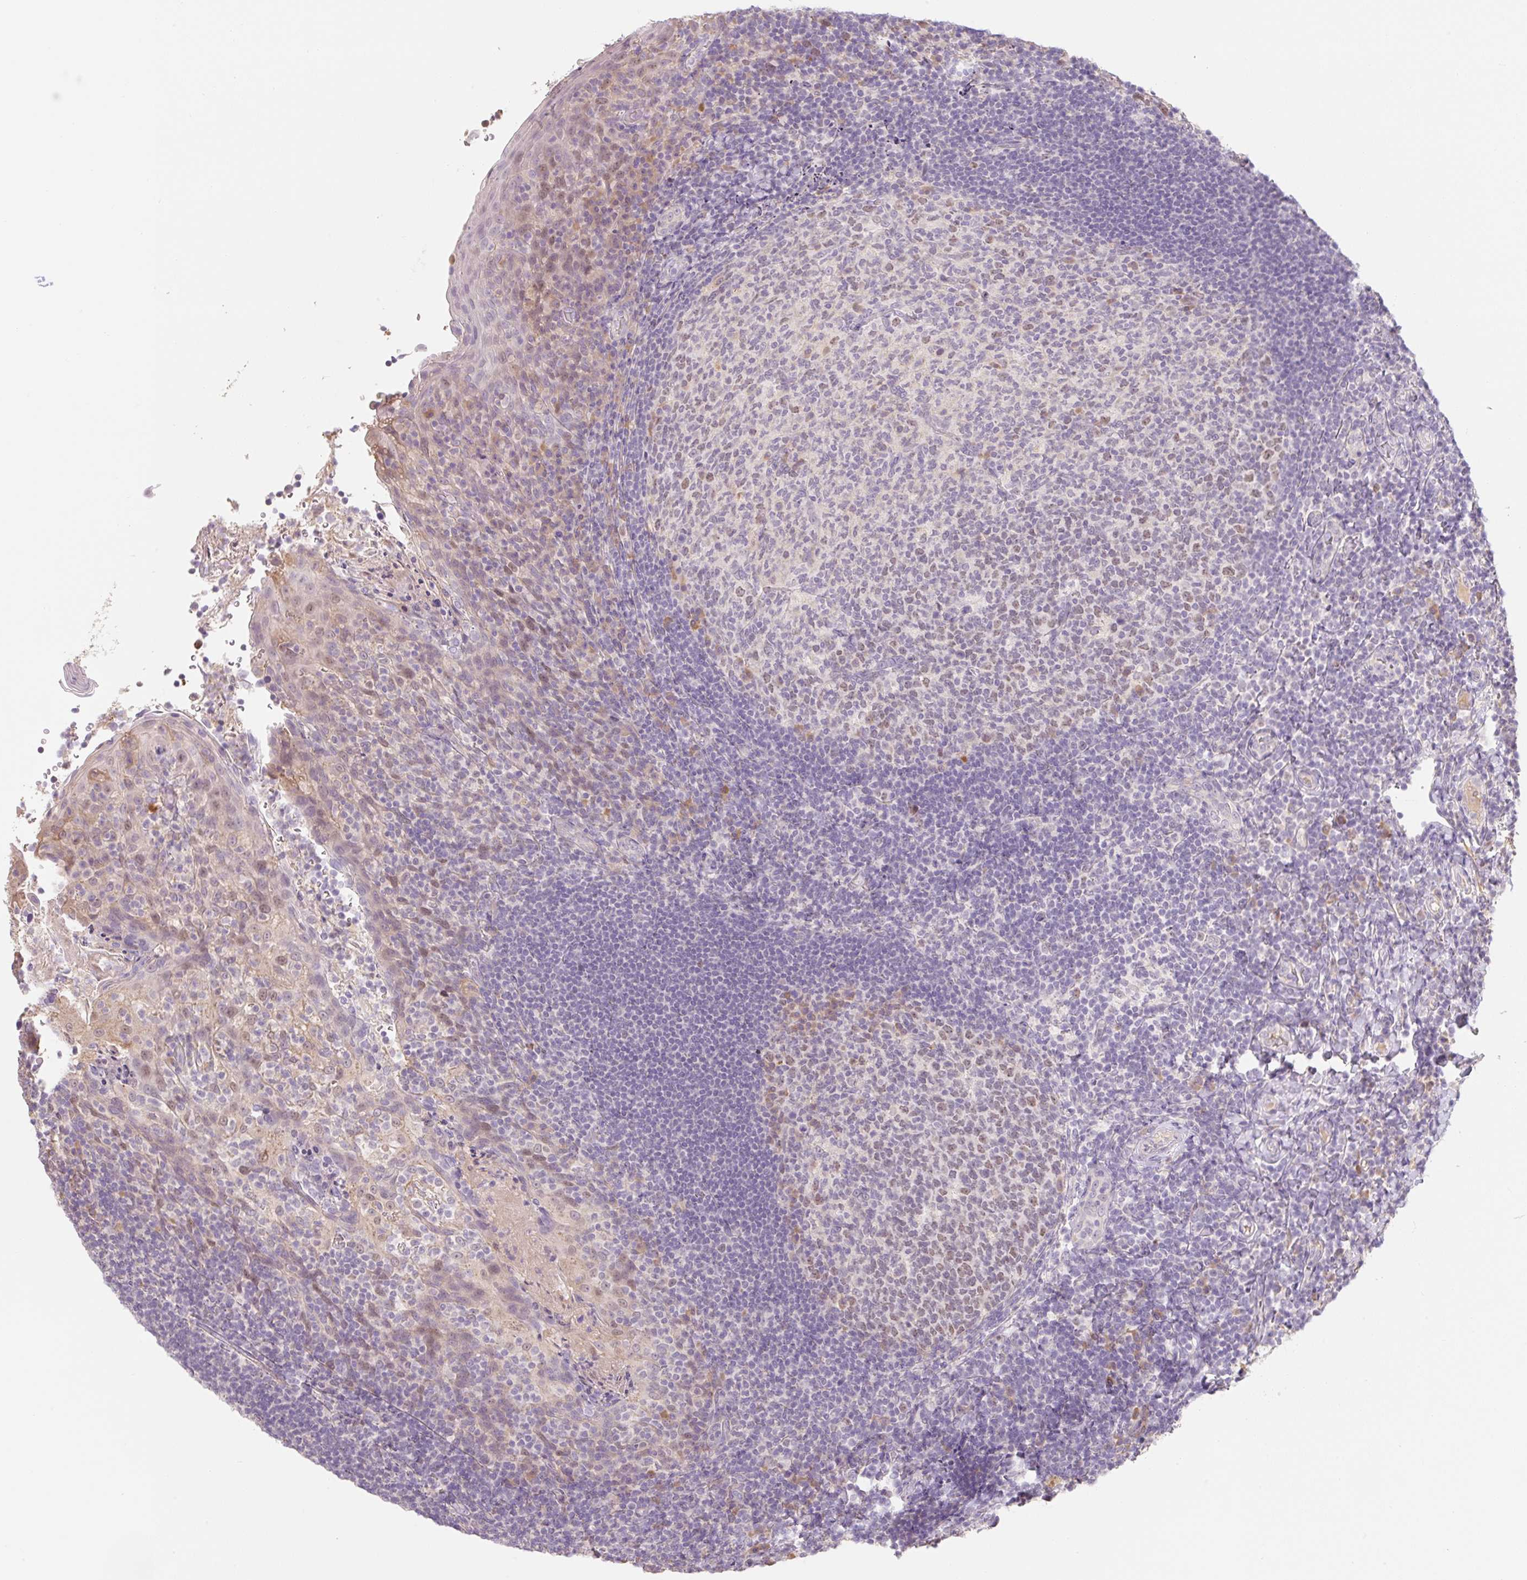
{"staining": {"intensity": "moderate", "quantity": "<25%", "location": "nuclear"}, "tissue": "tonsil", "cell_type": "Germinal center cells", "image_type": "normal", "snomed": [{"axis": "morphology", "description": "Normal tissue, NOS"}, {"axis": "topography", "description": "Tonsil"}], "caption": "A photomicrograph showing moderate nuclear expression in approximately <25% of germinal center cells in normal tonsil, as visualized by brown immunohistochemical staining.", "gene": "MIA2", "patient": {"sex": "female", "age": 10}}